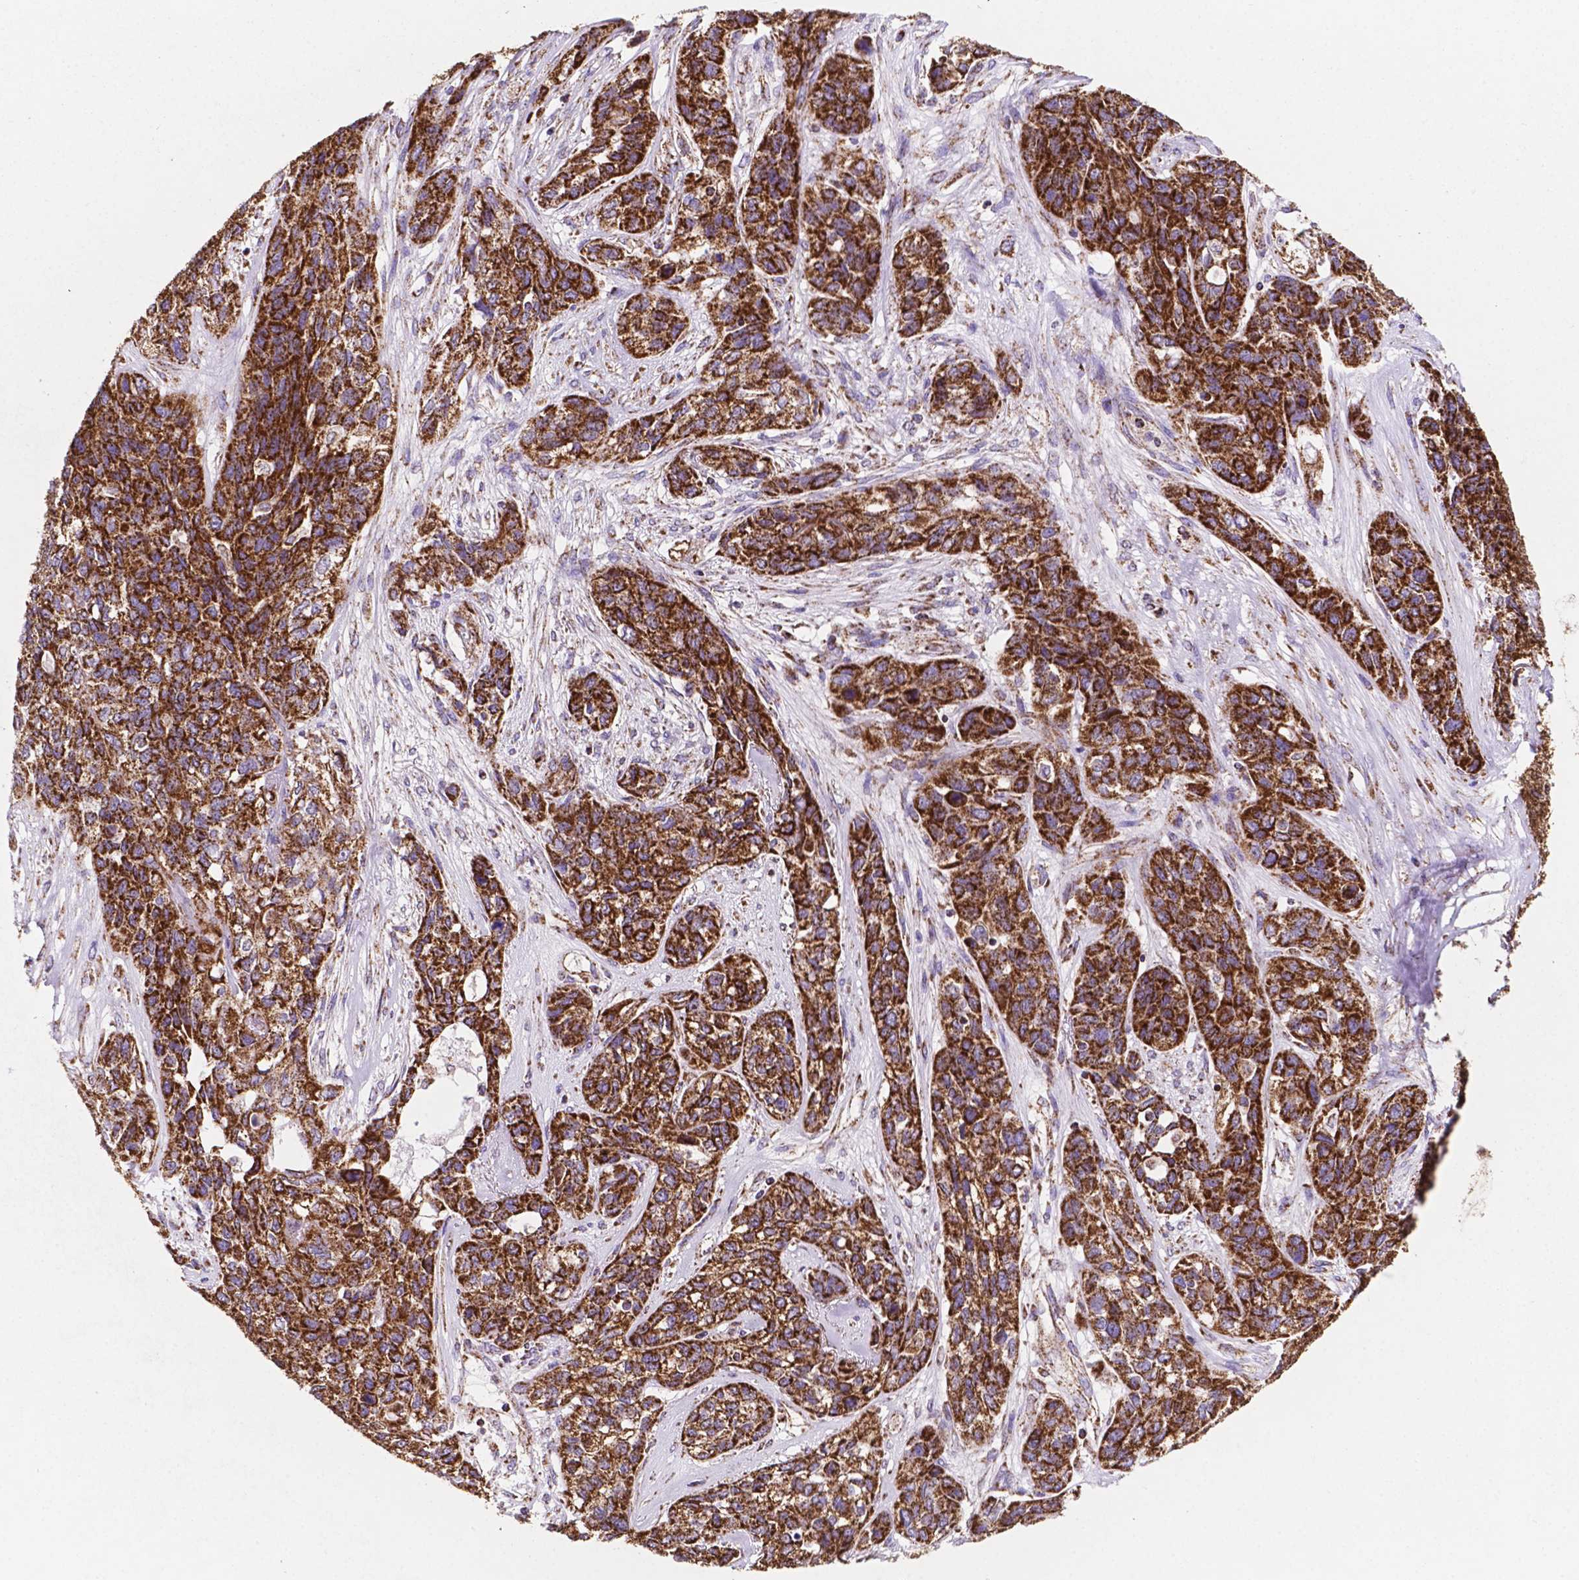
{"staining": {"intensity": "strong", "quantity": ">75%", "location": "cytoplasmic/membranous"}, "tissue": "lung cancer", "cell_type": "Tumor cells", "image_type": "cancer", "snomed": [{"axis": "morphology", "description": "Squamous cell carcinoma, NOS"}, {"axis": "topography", "description": "Lung"}], "caption": "Human lung cancer (squamous cell carcinoma) stained with a protein marker reveals strong staining in tumor cells.", "gene": "HSPD1", "patient": {"sex": "female", "age": 70}}